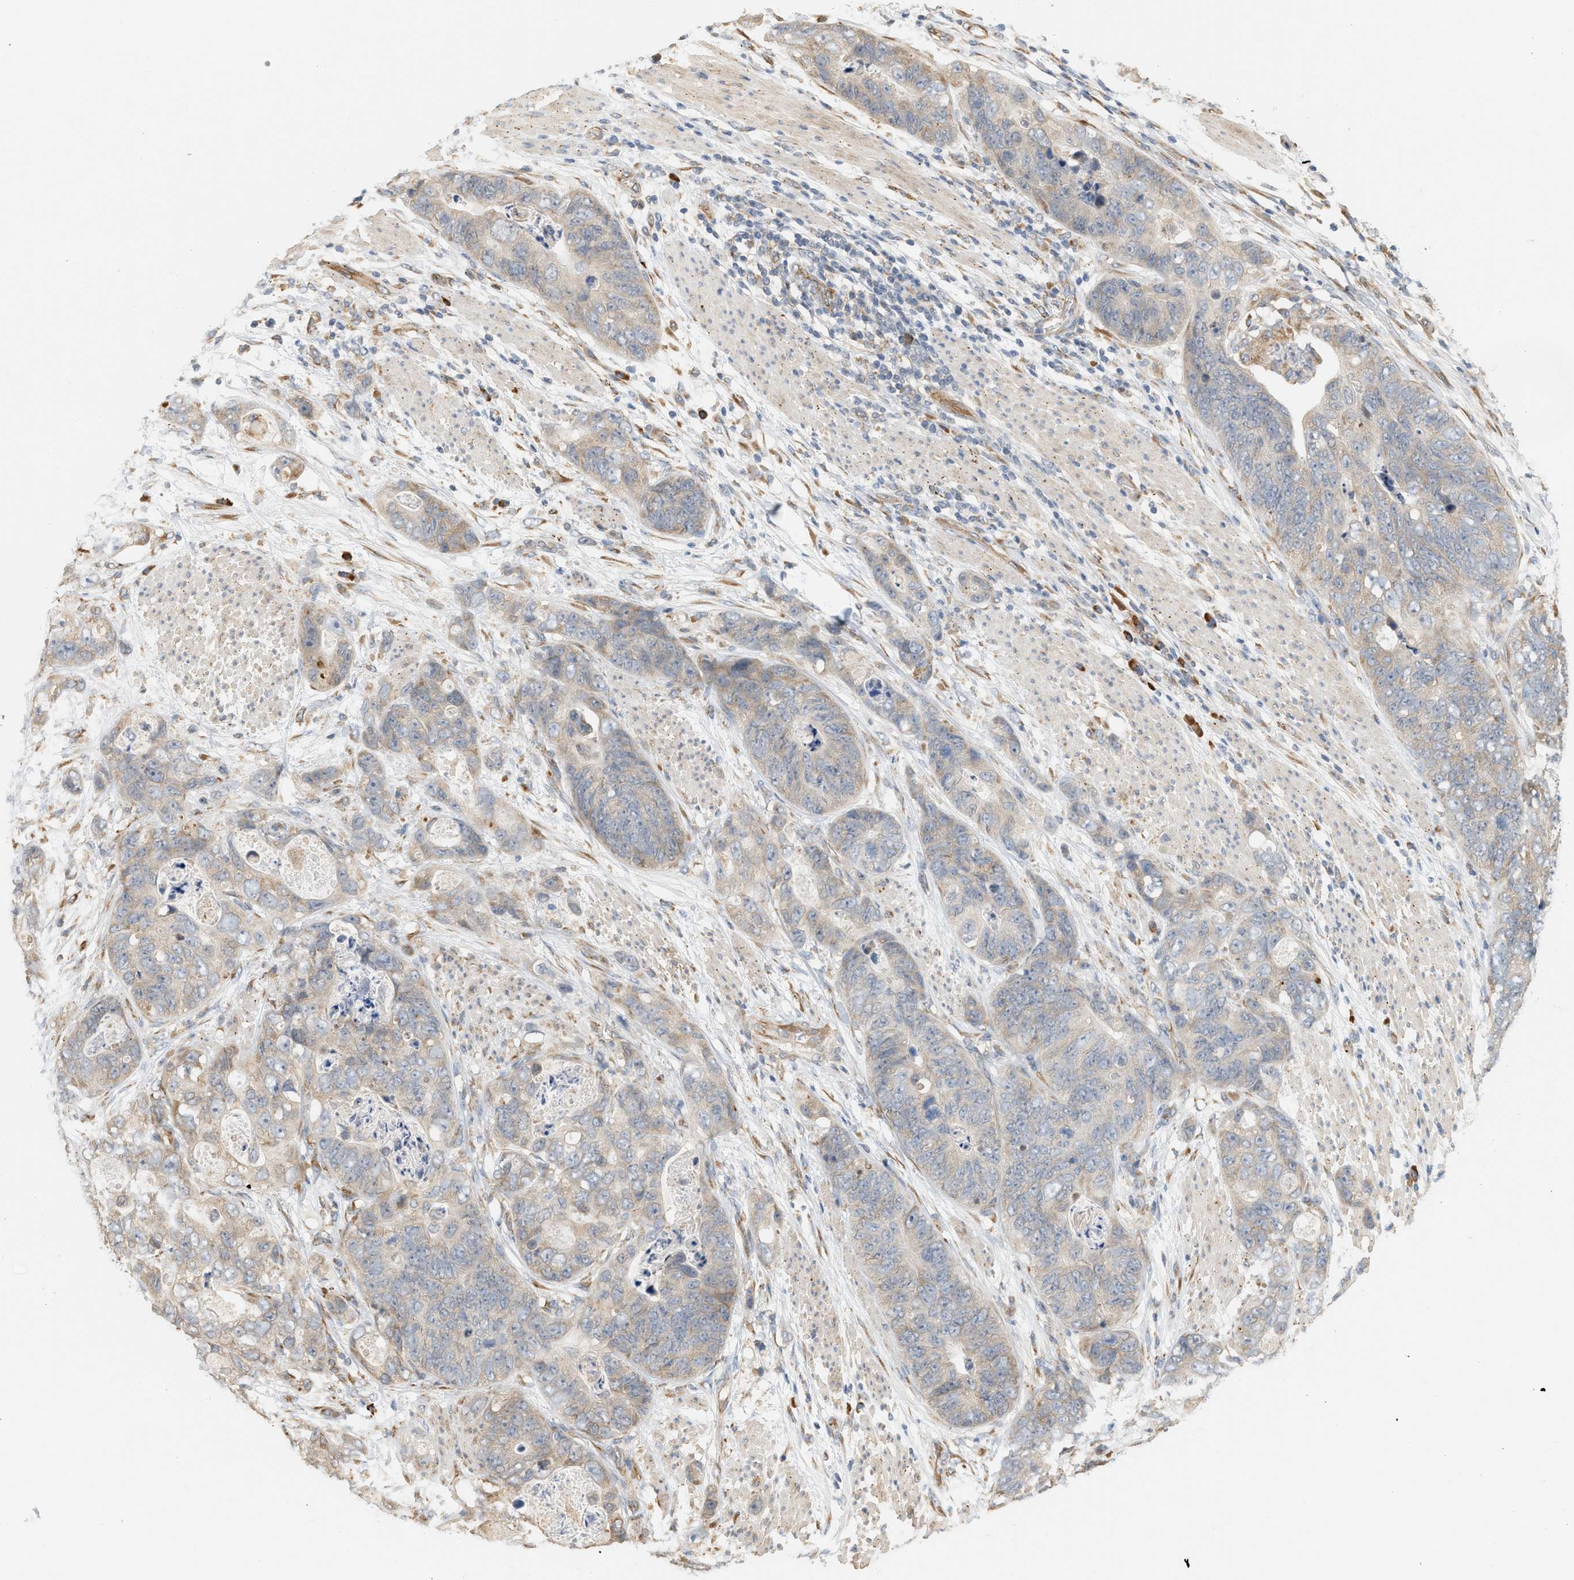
{"staining": {"intensity": "weak", "quantity": "25%-75%", "location": "cytoplasmic/membranous"}, "tissue": "stomach cancer", "cell_type": "Tumor cells", "image_type": "cancer", "snomed": [{"axis": "morphology", "description": "Adenocarcinoma, NOS"}, {"axis": "topography", "description": "Stomach"}], "caption": "There is low levels of weak cytoplasmic/membranous expression in tumor cells of stomach adenocarcinoma, as demonstrated by immunohistochemical staining (brown color).", "gene": "SVOP", "patient": {"sex": "female", "age": 89}}